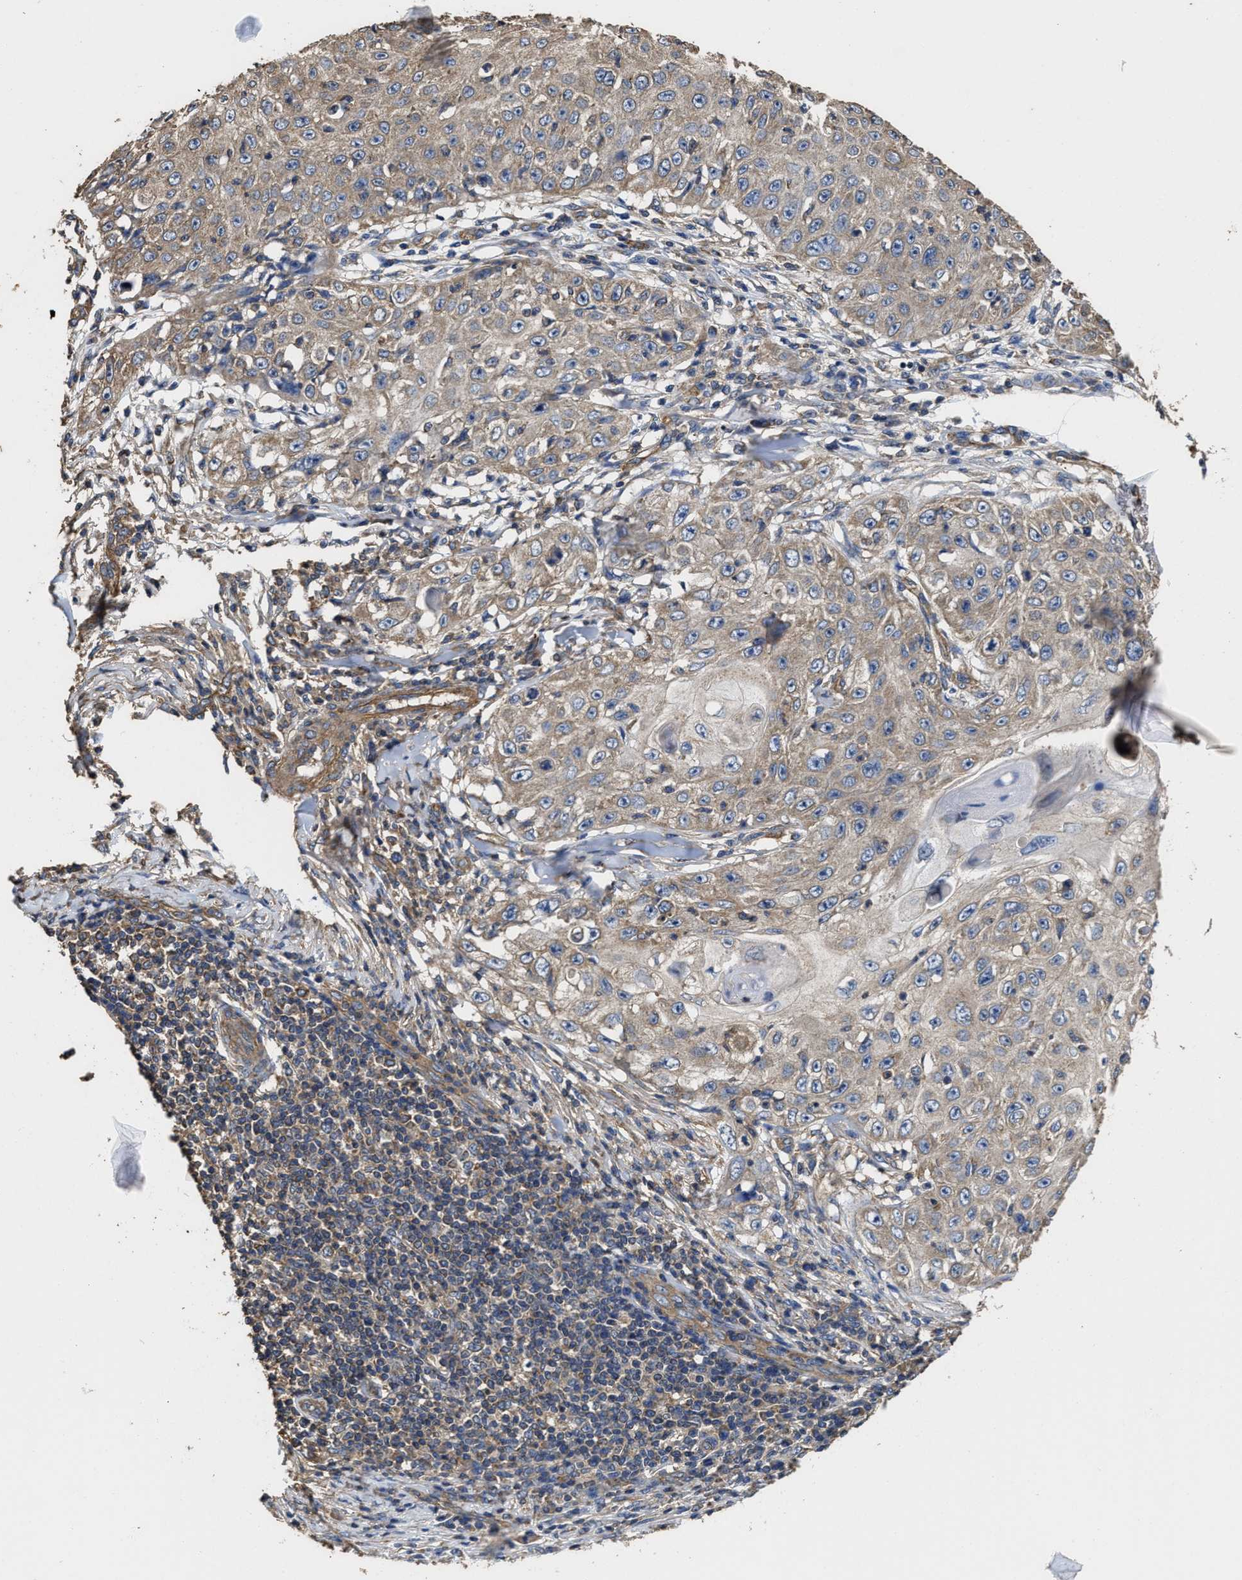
{"staining": {"intensity": "weak", "quantity": ">75%", "location": "cytoplasmic/membranous"}, "tissue": "skin cancer", "cell_type": "Tumor cells", "image_type": "cancer", "snomed": [{"axis": "morphology", "description": "Squamous cell carcinoma, NOS"}, {"axis": "topography", "description": "Skin"}], "caption": "High-power microscopy captured an immunohistochemistry histopathology image of skin squamous cell carcinoma, revealing weak cytoplasmic/membranous expression in approximately >75% of tumor cells. The staining was performed using DAB, with brown indicating positive protein expression. Nuclei are stained blue with hematoxylin.", "gene": "SFXN4", "patient": {"sex": "male", "age": 86}}